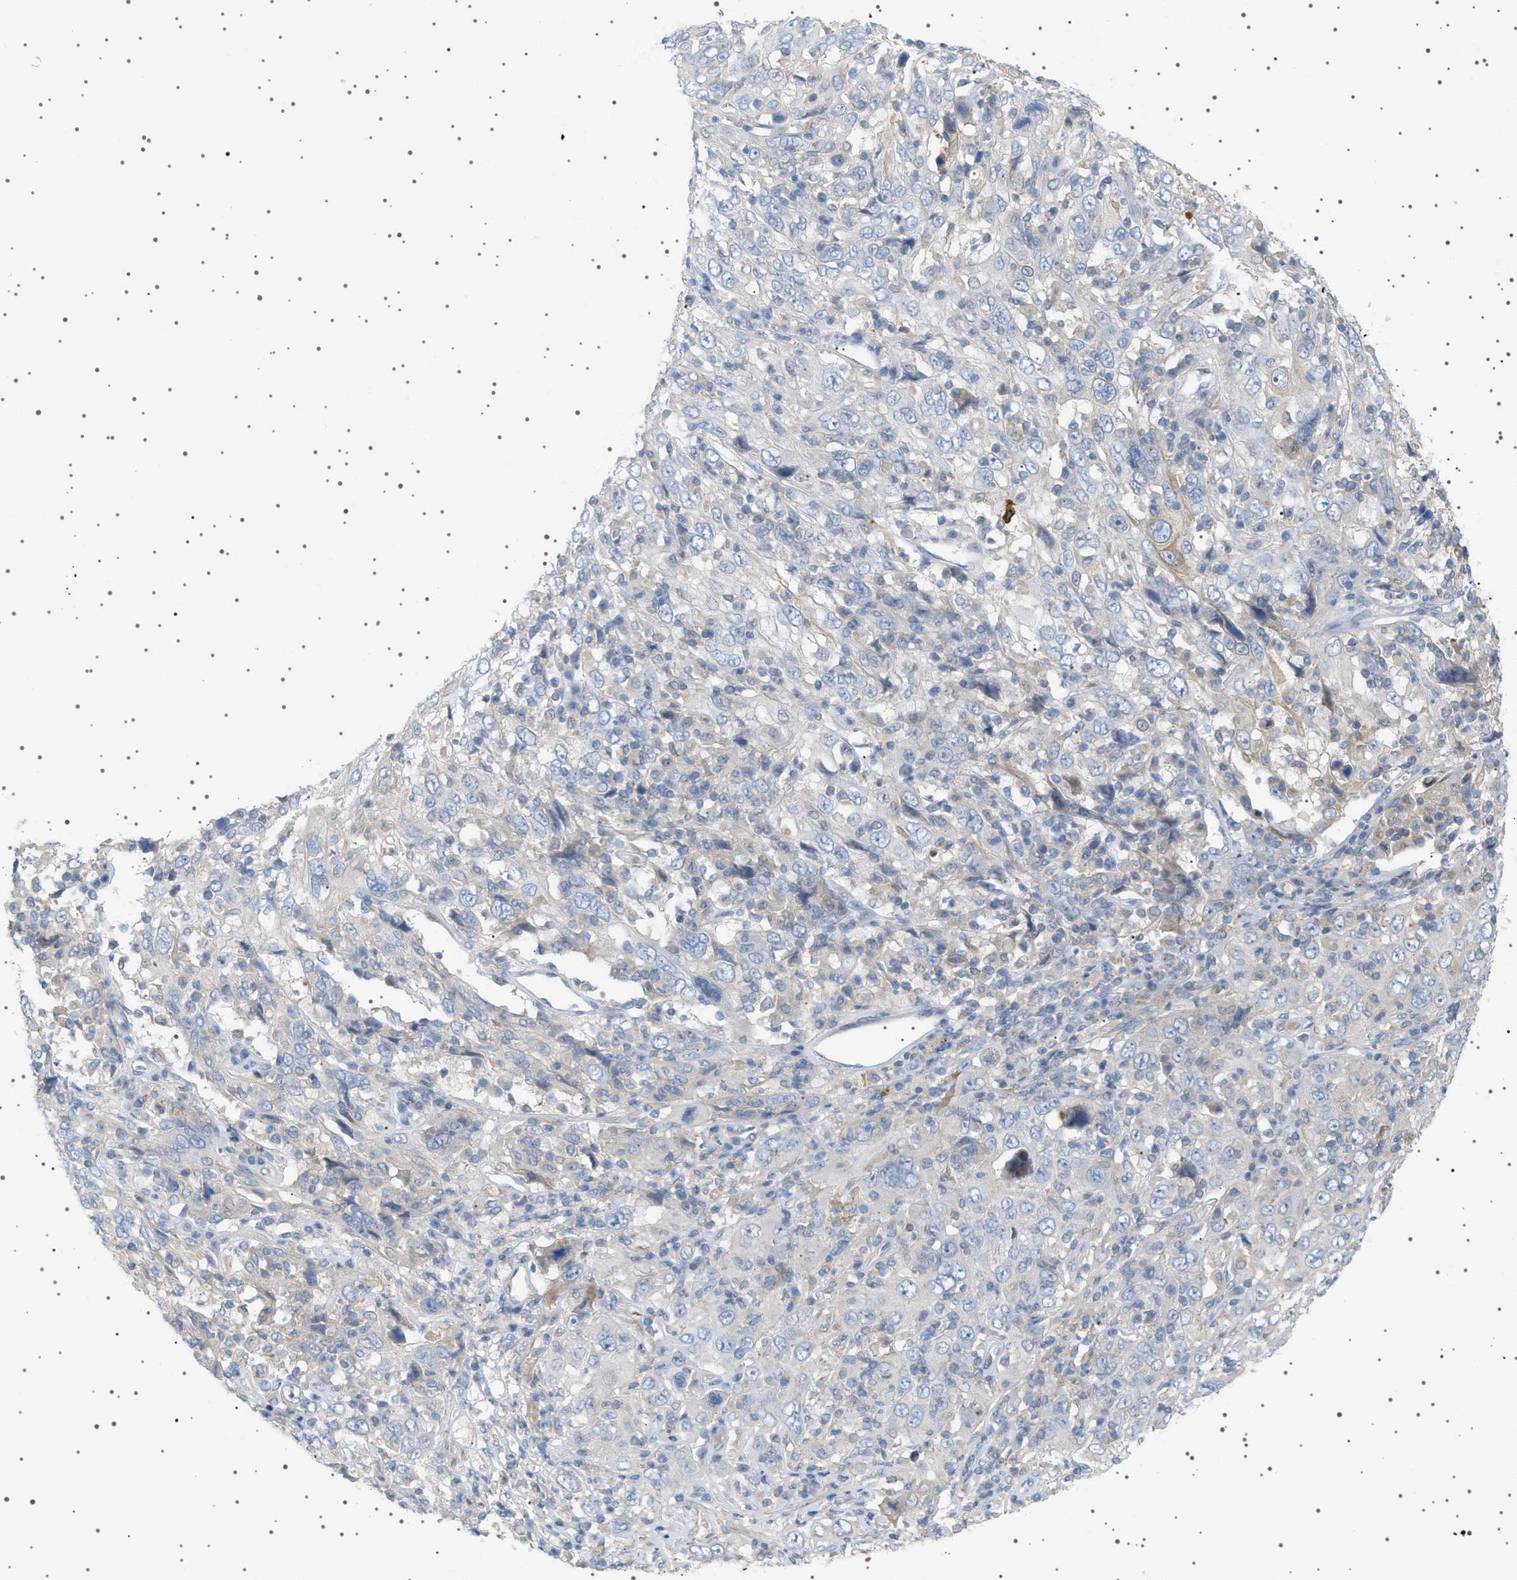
{"staining": {"intensity": "negative", "quantity": "none", "location": "none"}, "tissue": "cervical cancer", "cell_type": "Tumor cells", "image_type": "cancer", "snomed": [{"axis": "morphology", "description": "Squamous cell carcinoma, NOS"}, {"axis": "topography", "description": "Cervix"}], "caption": "Photomicrograph shows no significant protein staining in tumor cells of squamous cell carcinoma (cervical).", "gene": "ADCY10", "patient": {"sex": "female", "age": 46}}